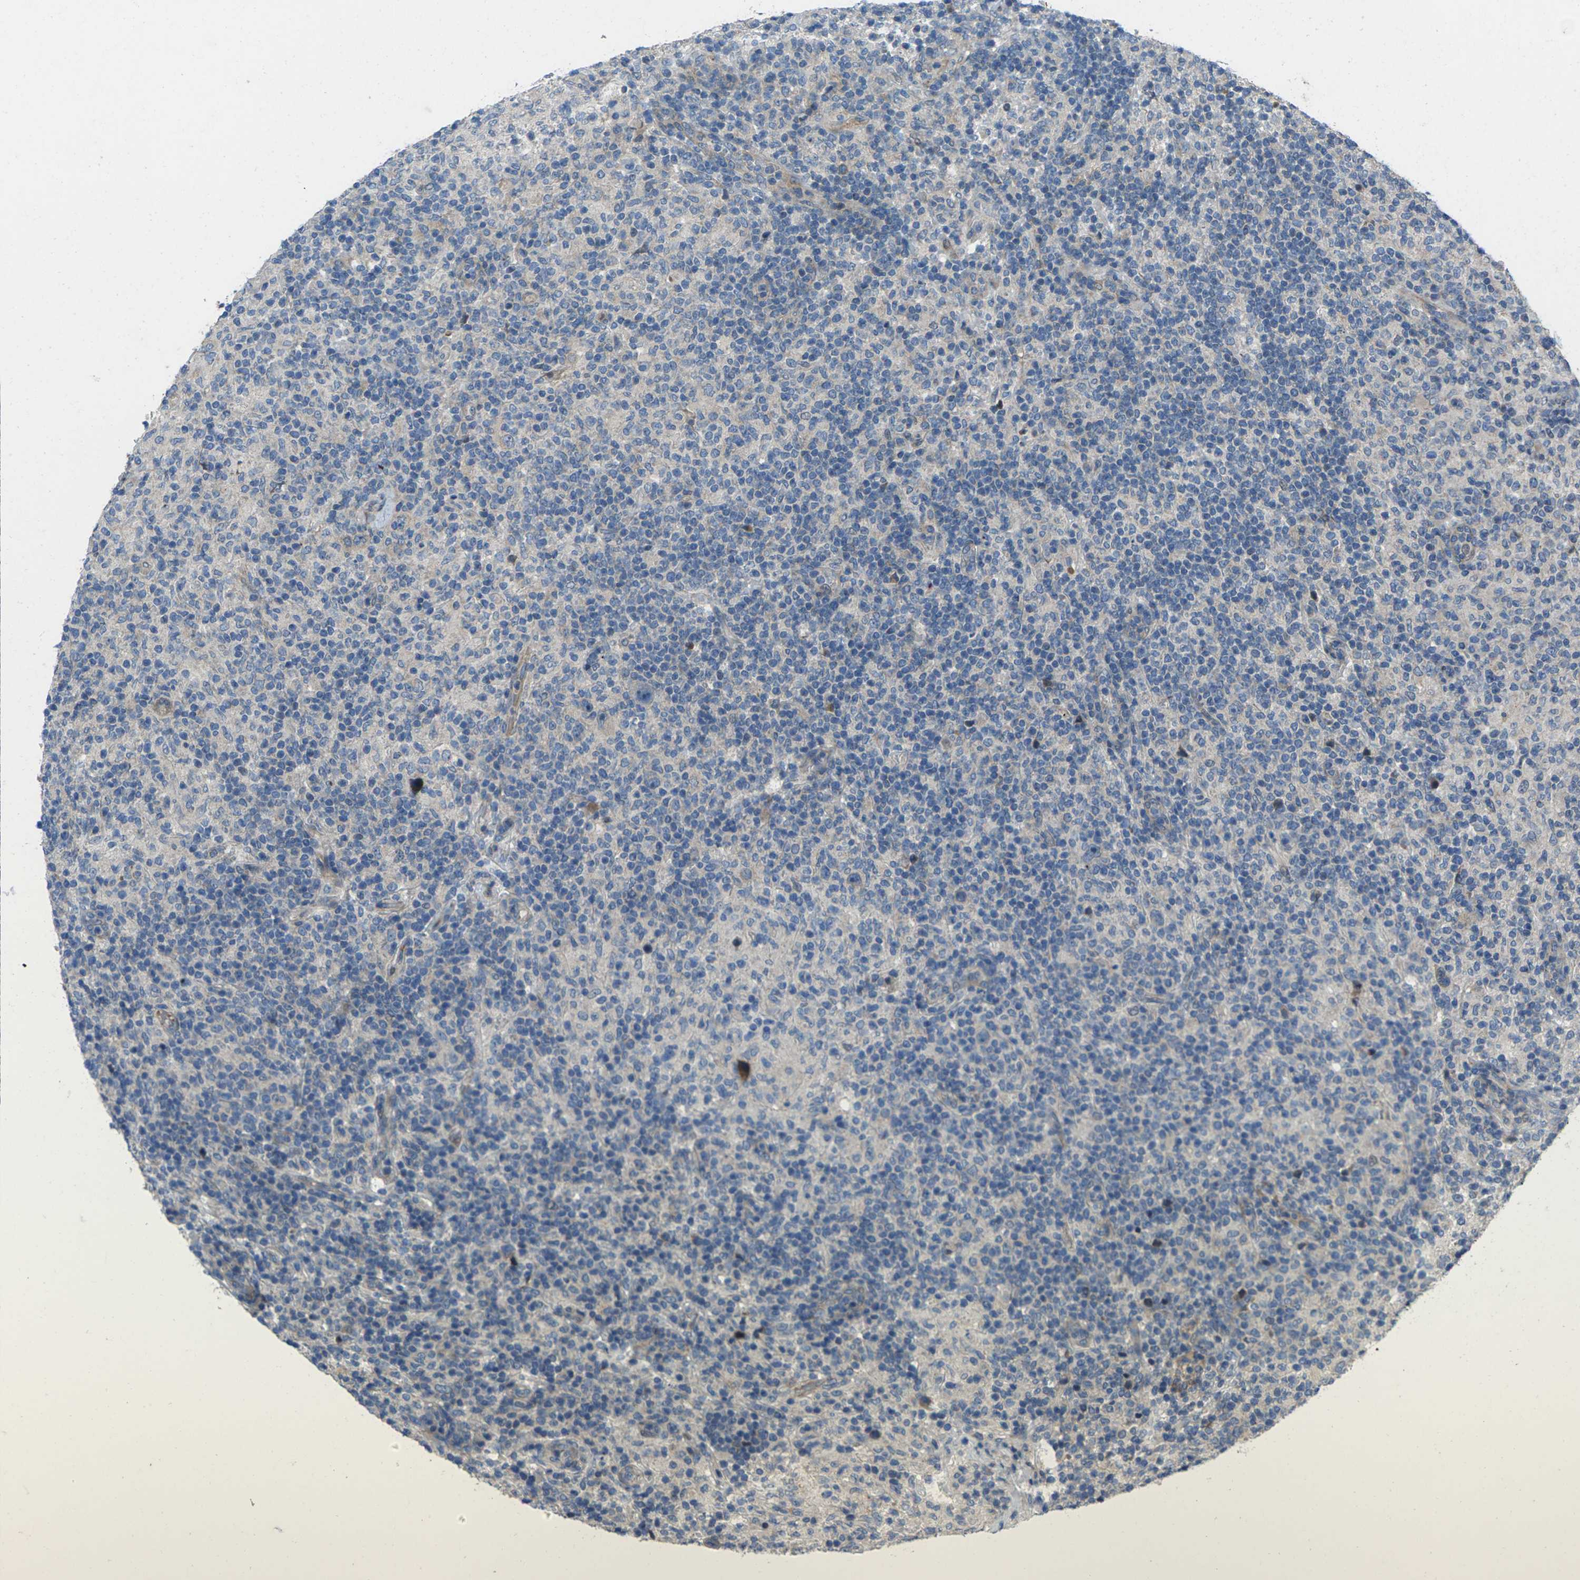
{"staining": {"intensity": "negative", "quantity": "none", "location": "none"}, "tissue": "lymphoma", "cell_type": "Tumor cells", "image_type": "cancer", "snomed": [{"axis": "morphology", "description": "Hodgkin's disease, NOS"}, {"axis": "topography", "description": "Lymph node"}], "caption": "Hodgkin's disease was stained to show a protein in brown. There is no significant positivity in tumor cells.", "gene": "EDNRA", "patient": {"sex": "male", "age": 70}}